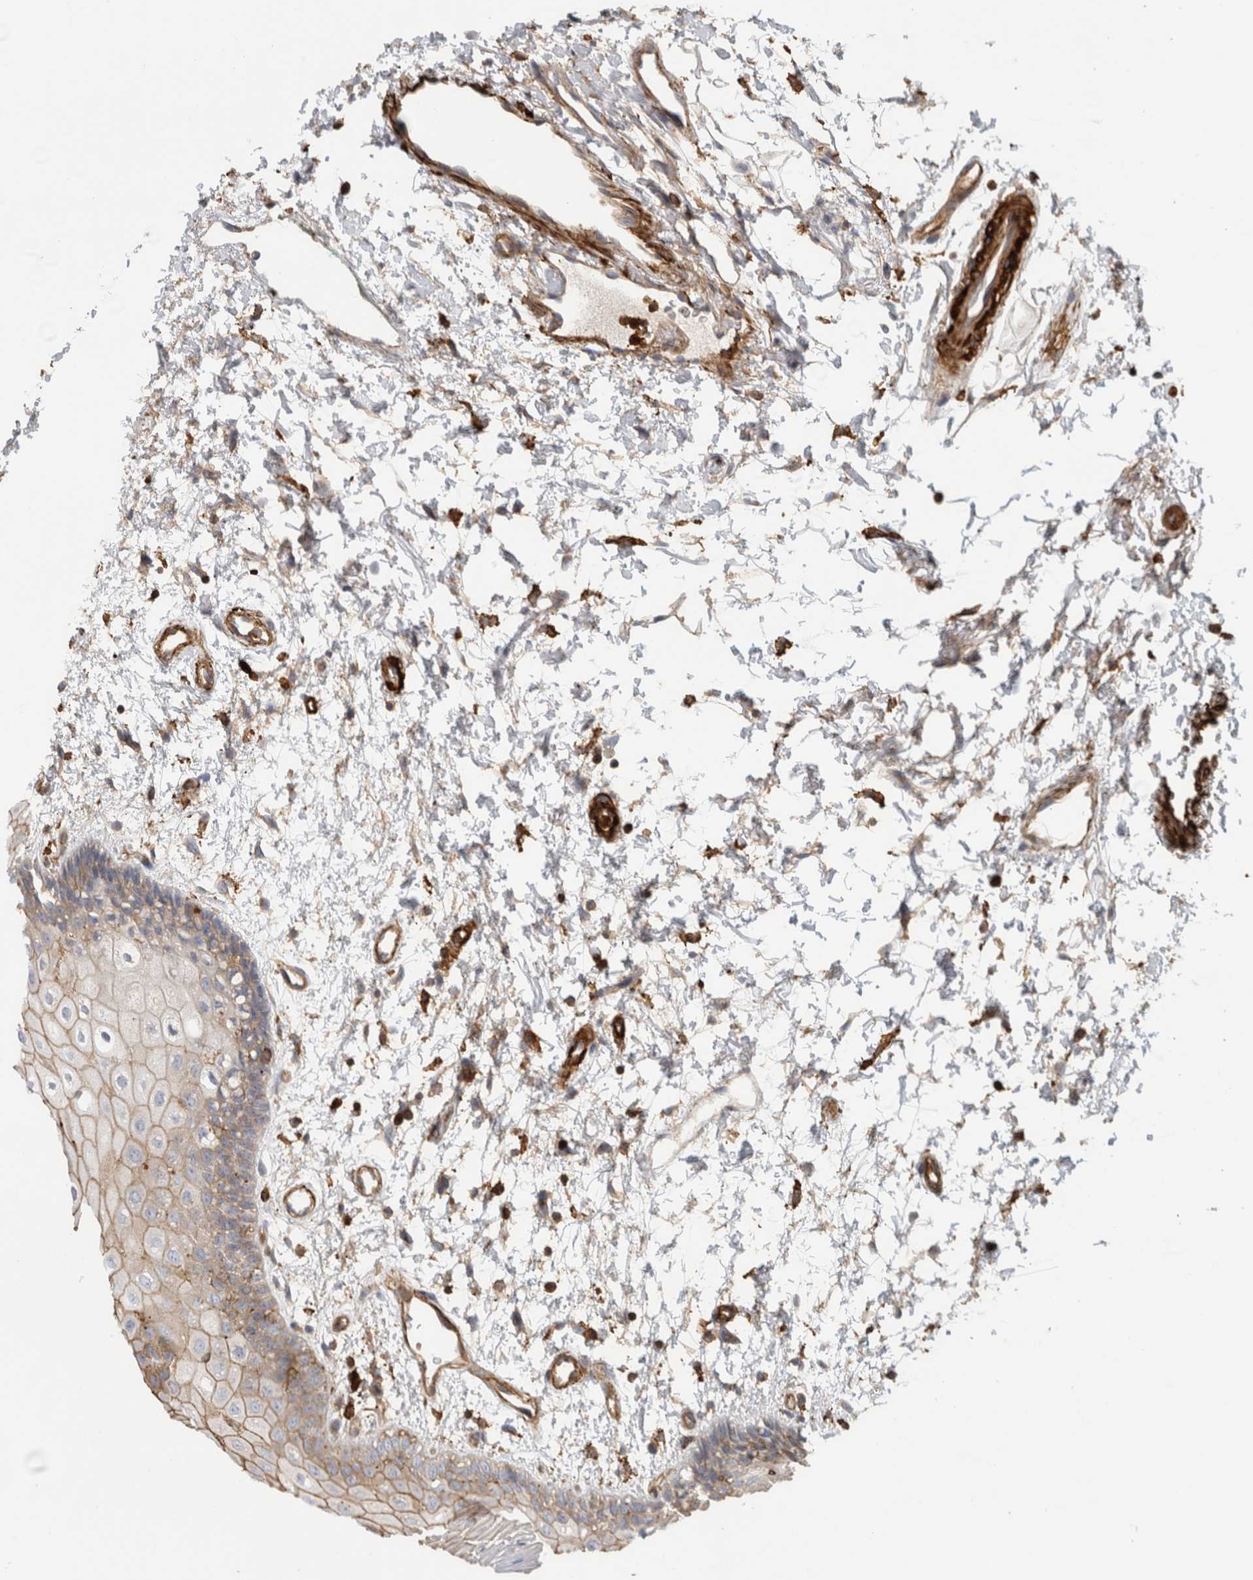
{"staining": {"intensity": "weak", "quantity": "<25%", "location": "cytoplasmic/membranous"}, "tissue": "oral mucosa", "cell_type": "Squamous epithelial cells", "image_type": "normal", "snomed": [{"axis": "morphology", "description": "Normal tissue, NOS"}, {"axis": "topography", "description": "Skeletal muscle"}, {"axis": "topography", "description": "Oral tissue"}, {"axis": "topography", "description": "Peripheral nerve tissue"}], "caption": "This is a micrograph of immunohistochemistry staining of benign oral mucosa, which shows no positivity in squamous epithelial cells.", "gene": "GPER1", "patient": {"sex": "female", "age": 84}}